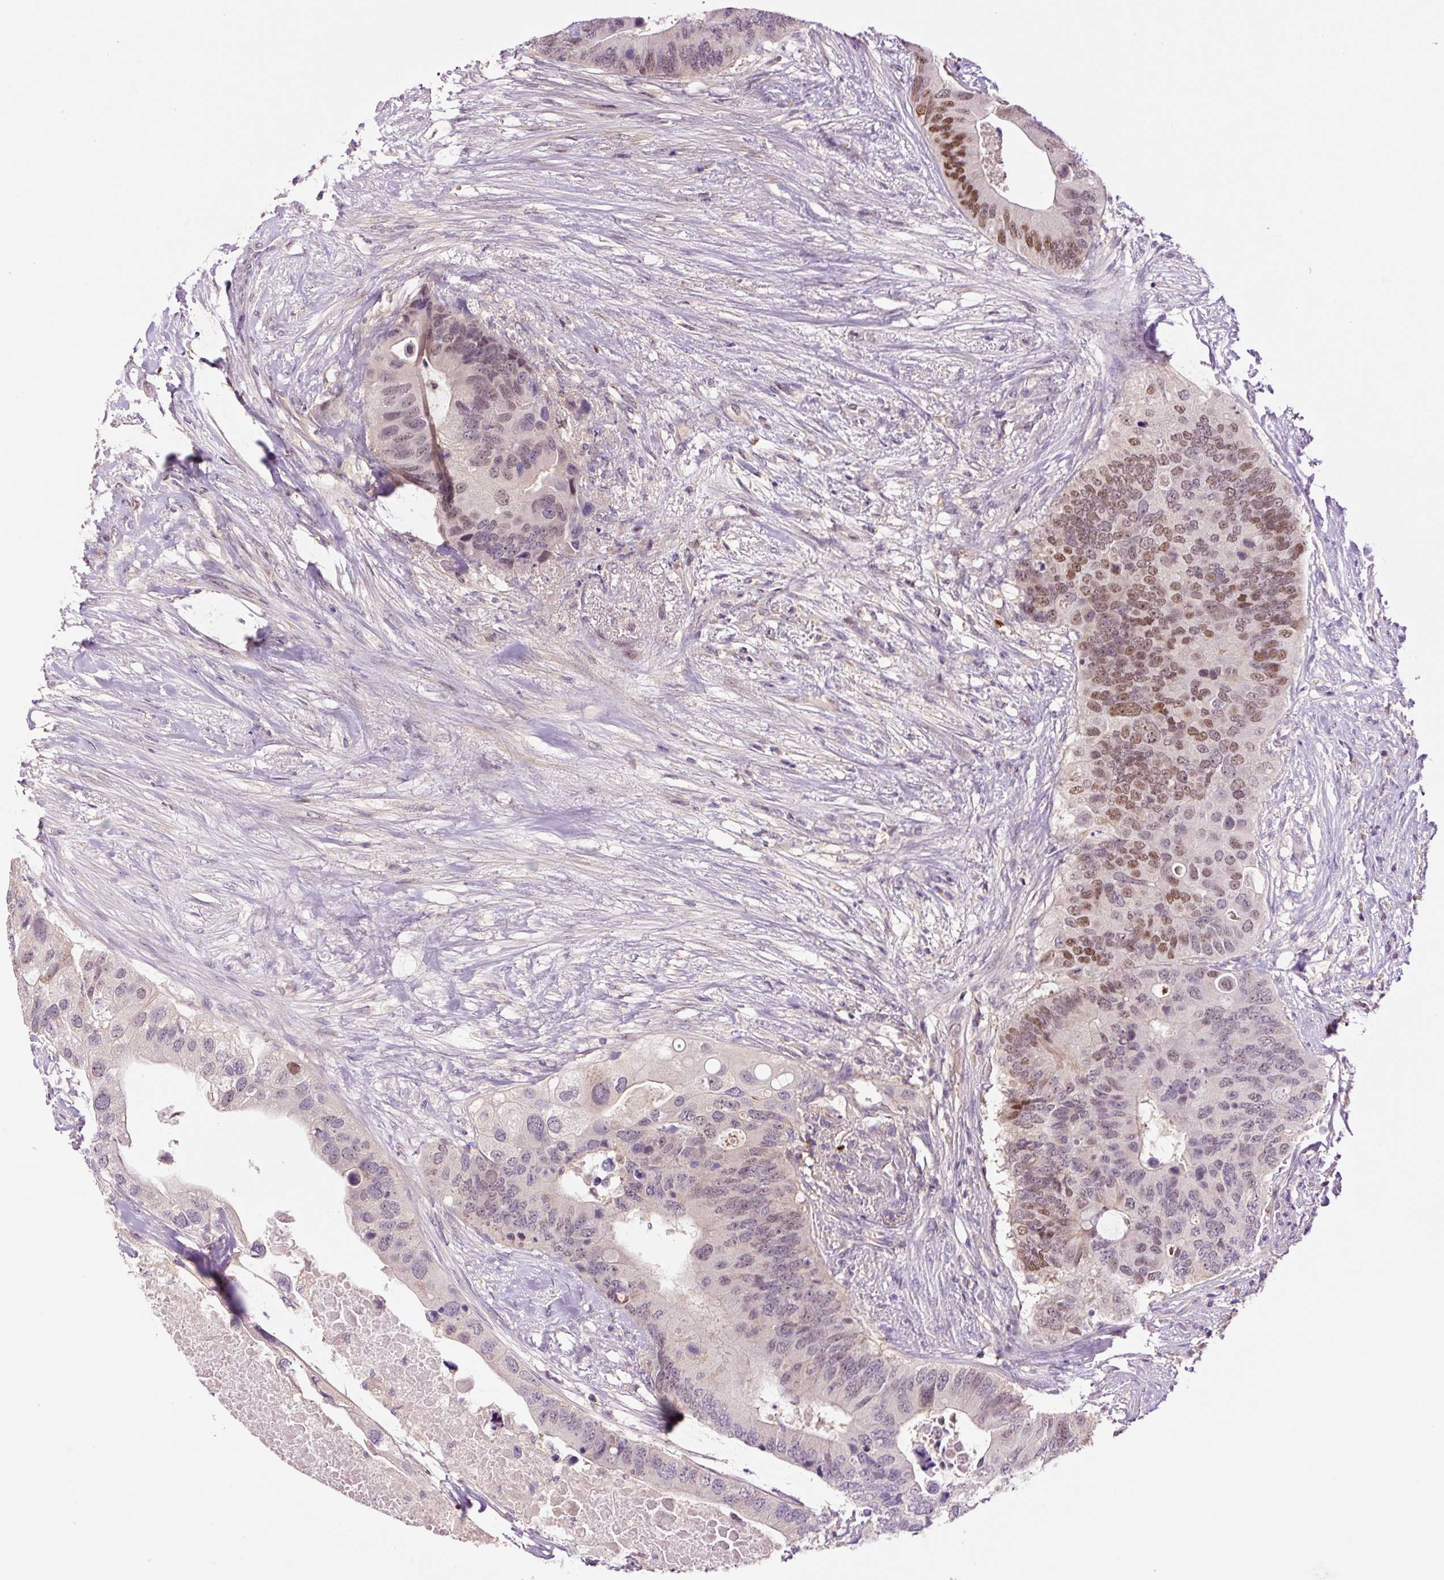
{"staining": {"intensity": "moderate", "quantity": "<25%", "location": "nuclear"}, "tissue": "colorectal cancer", "cell_type": "Tumor cells", "image_type": "cancer", "snomed": [{"axis": "morphology", "description": "Adenocarcinoma, NOS"}, {"axis": "topography", "description": "Colon"}], "caption": "Immunohistochemical staining of human colorectal cancer (adenocarcinoma) exhibits moderate nuclear protein staining in approximately <25% of tumor cells. The protein of interest is stained brown, and the nuclei are stained in blue (DAB IHC with brightfield microscopy, high magnification).", "gene": "DPPA4", "patient": {"sex": "male", "age": 71}}